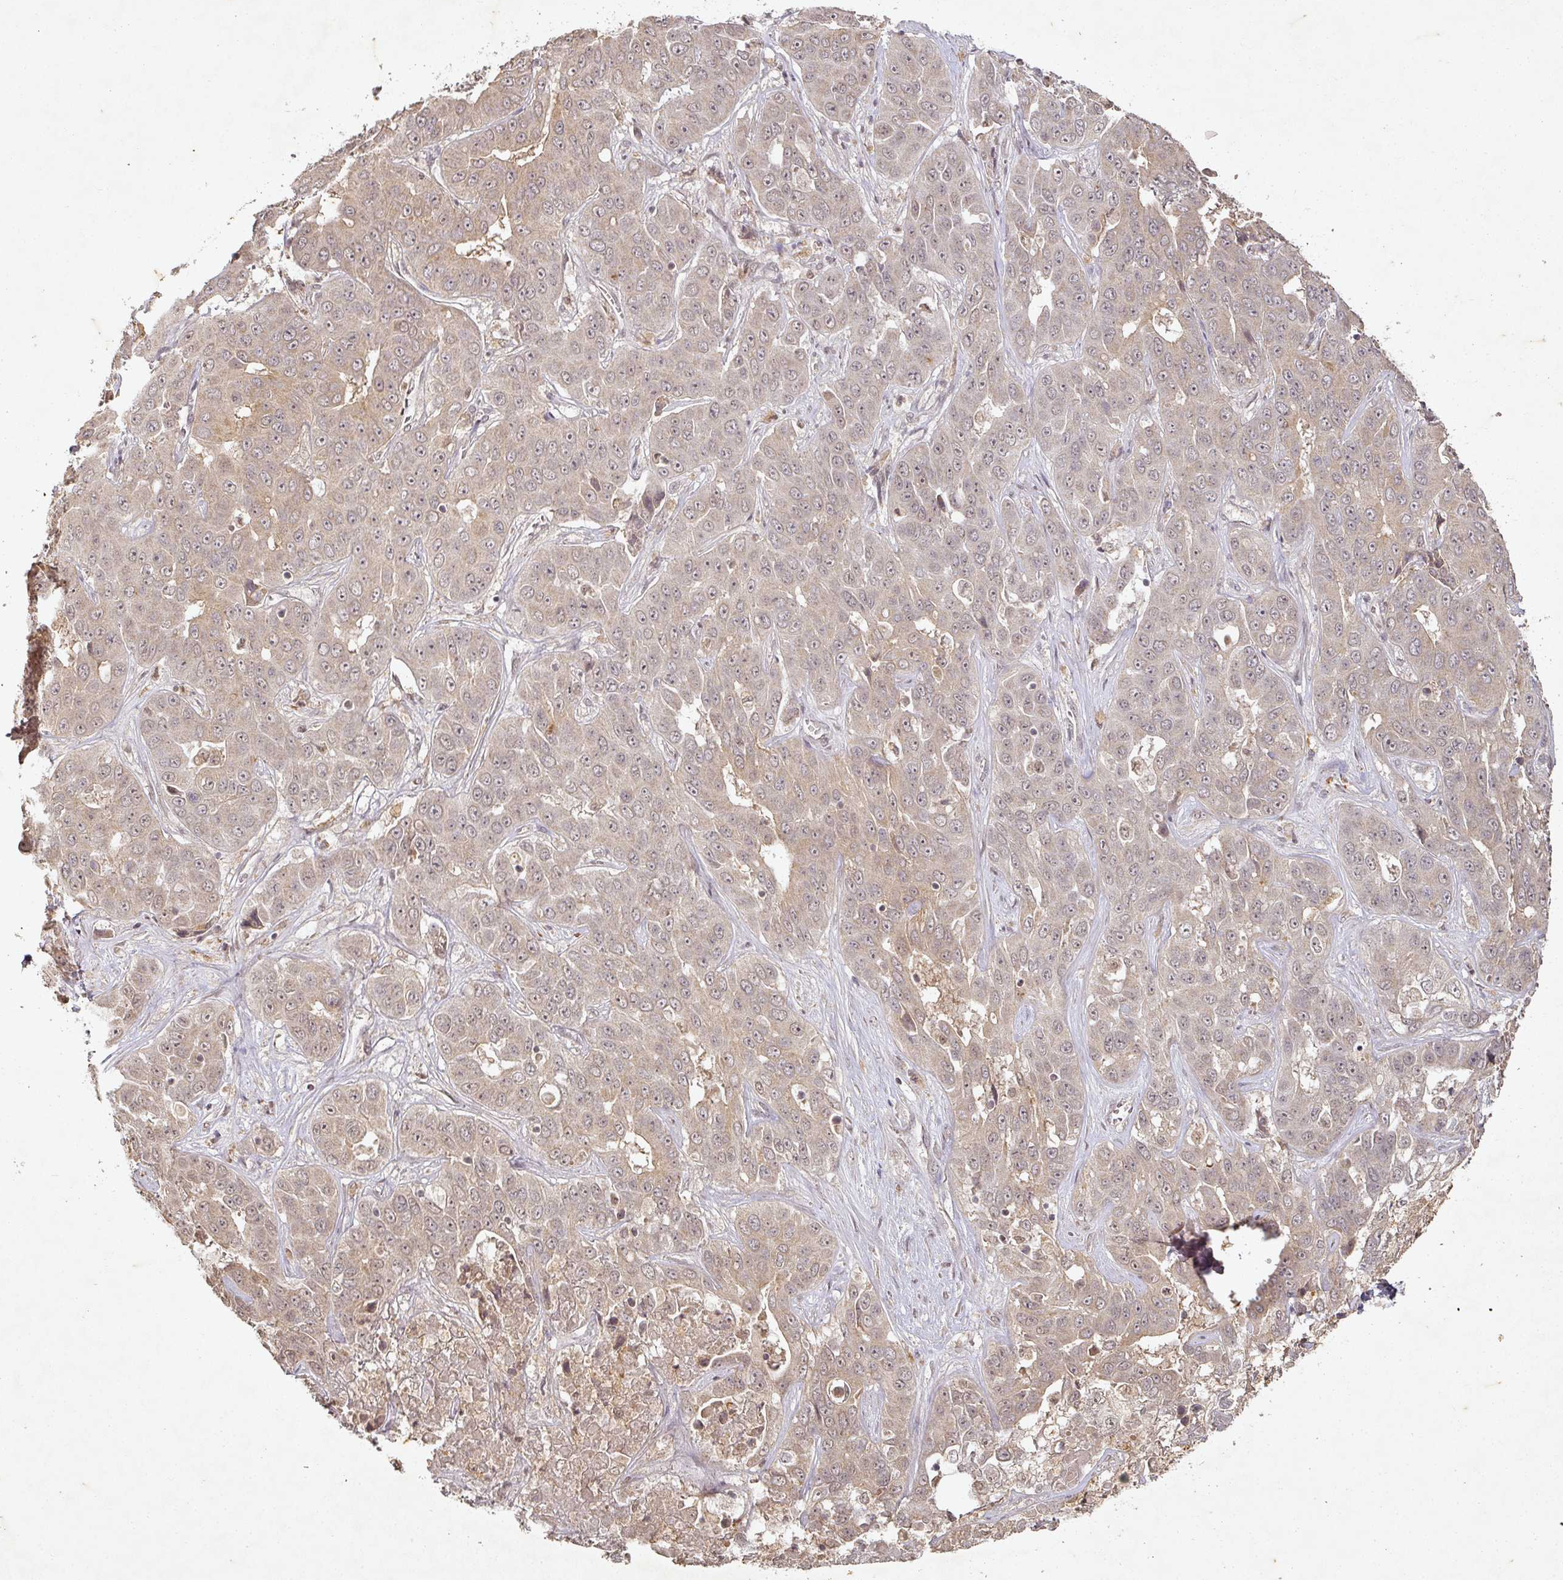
{"staining": {"intensity": "weak", "quantity": "25%-75%", "location": "cytoplasmic/membranous,nuclear"}, "tissue": "liver cancer", "cell_type": "Tumor cells", "image_type": "cancer", "snomed": [{"axis": "morphology", "description": "Cholangiocarcinoma"}, {"axis": "topography", "description": "Liver"}], "caption": "Tumor cells demonstrate low levels of weak cytoplasmic/membranous and nuclear staining in about 25%-75% of cells in human liver cancer (cholangiocarcinoma). (IHC, brightfield microscopy, high magnification).", "gene": "CAPN5", "patient": {"sex": "female", "age": 52}}